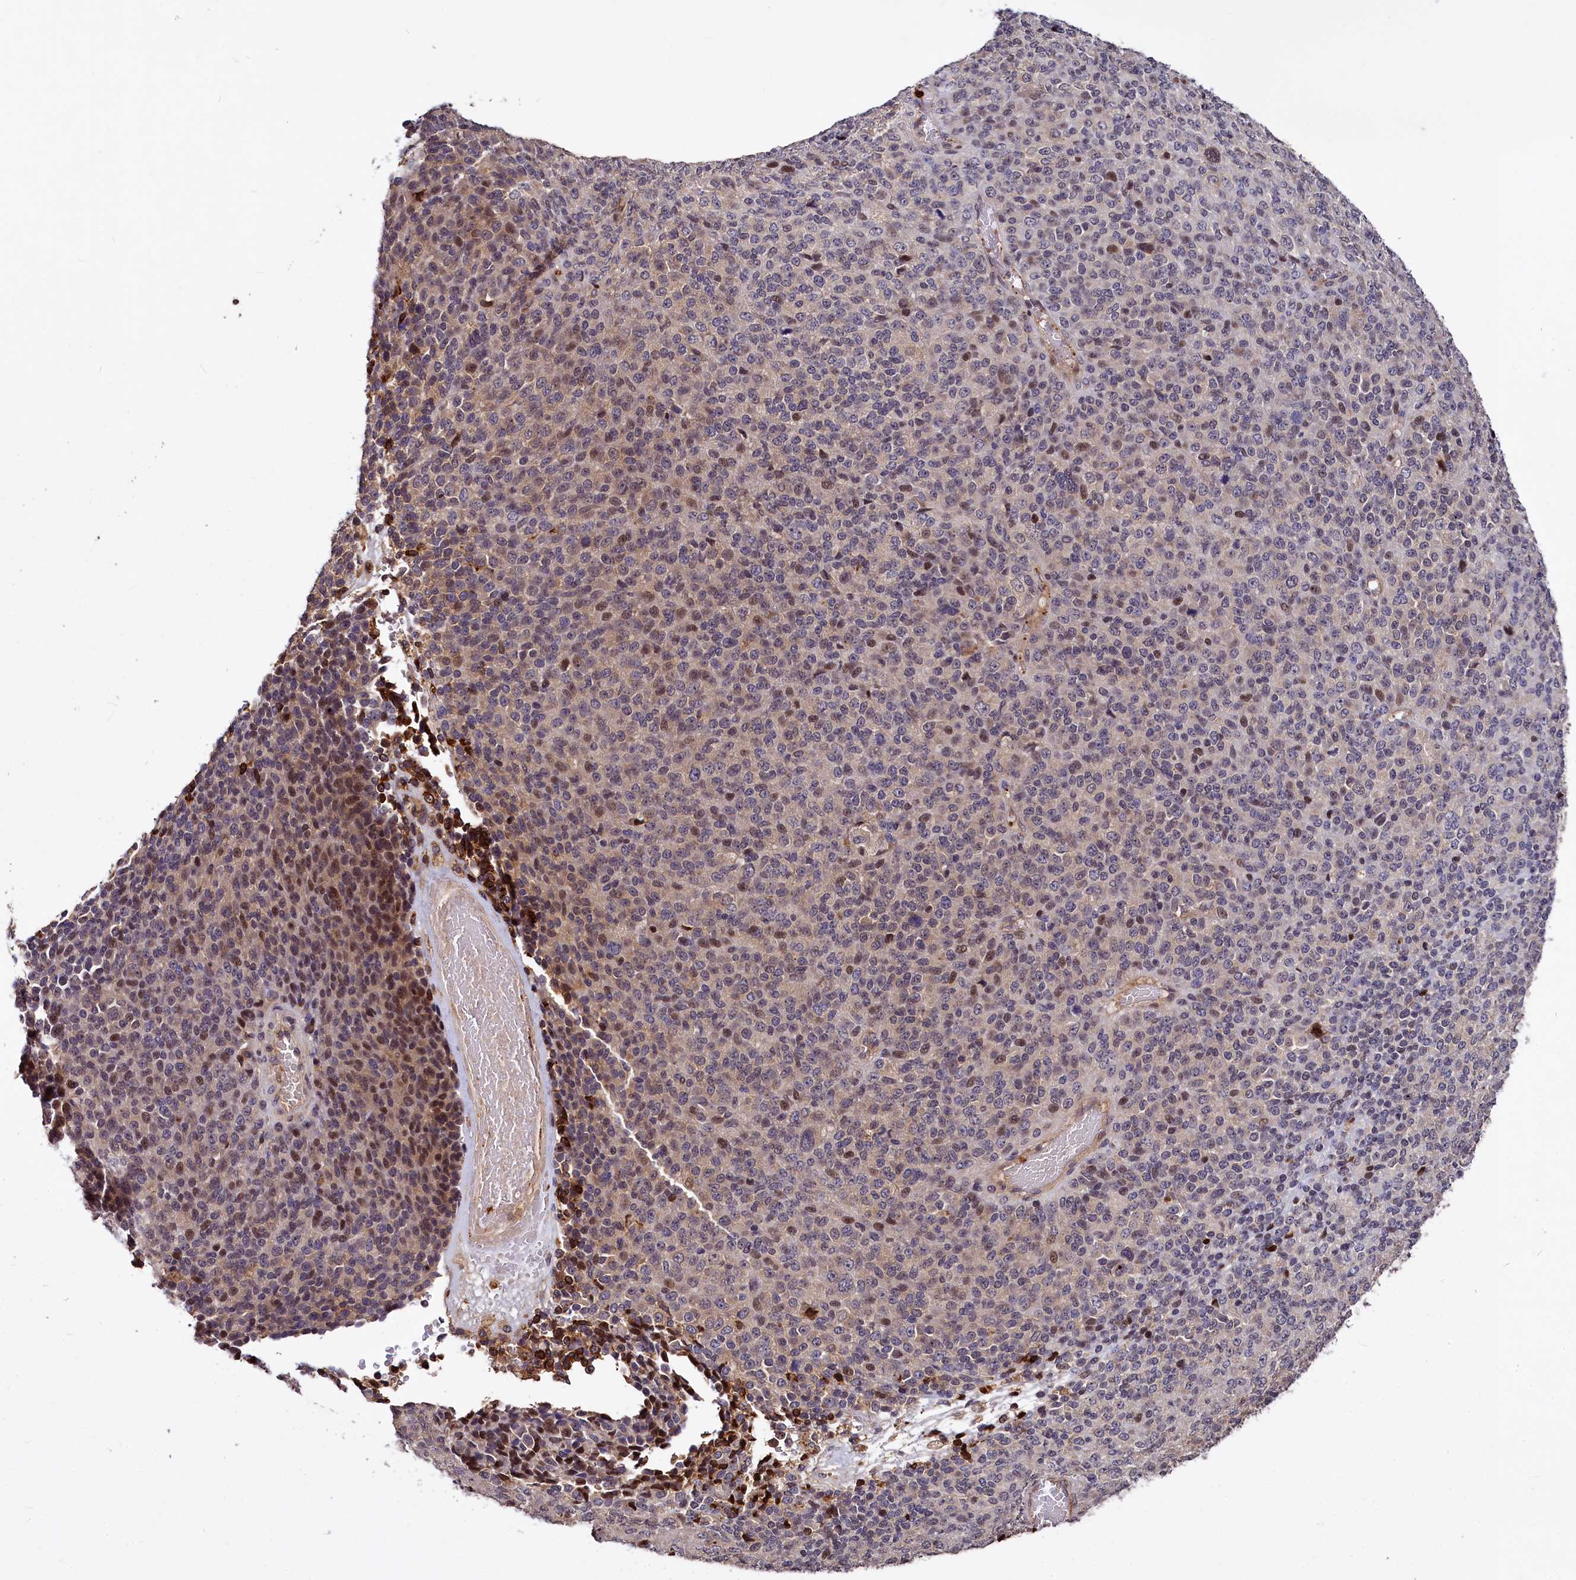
{"staining": {"intensity": "moderate", "quantity": "<25%", "location": "nuclear"}, "tissue": "melanoma", "cell_type": "Tumor cells", "image_type": "cancer", "snomed": [{"axis": "morphology", "description": "Malignant melanoma, Metastatic site"}, {"axis": "topography", "description": "Brain"}], "caption": "Malignant melanoma (metastatic site) was stained to show a protein in brown. There is low levels of moderate nuclear staining in about <25% of tumor cells. (Stains: DAB (3,3'-diaminobenzidine) in brown, nuclei in blue, Microscopy: brightfield microscopy at high magnification).", "gene": "ATG101", "patient": {"sex": "female", "age": 56}}